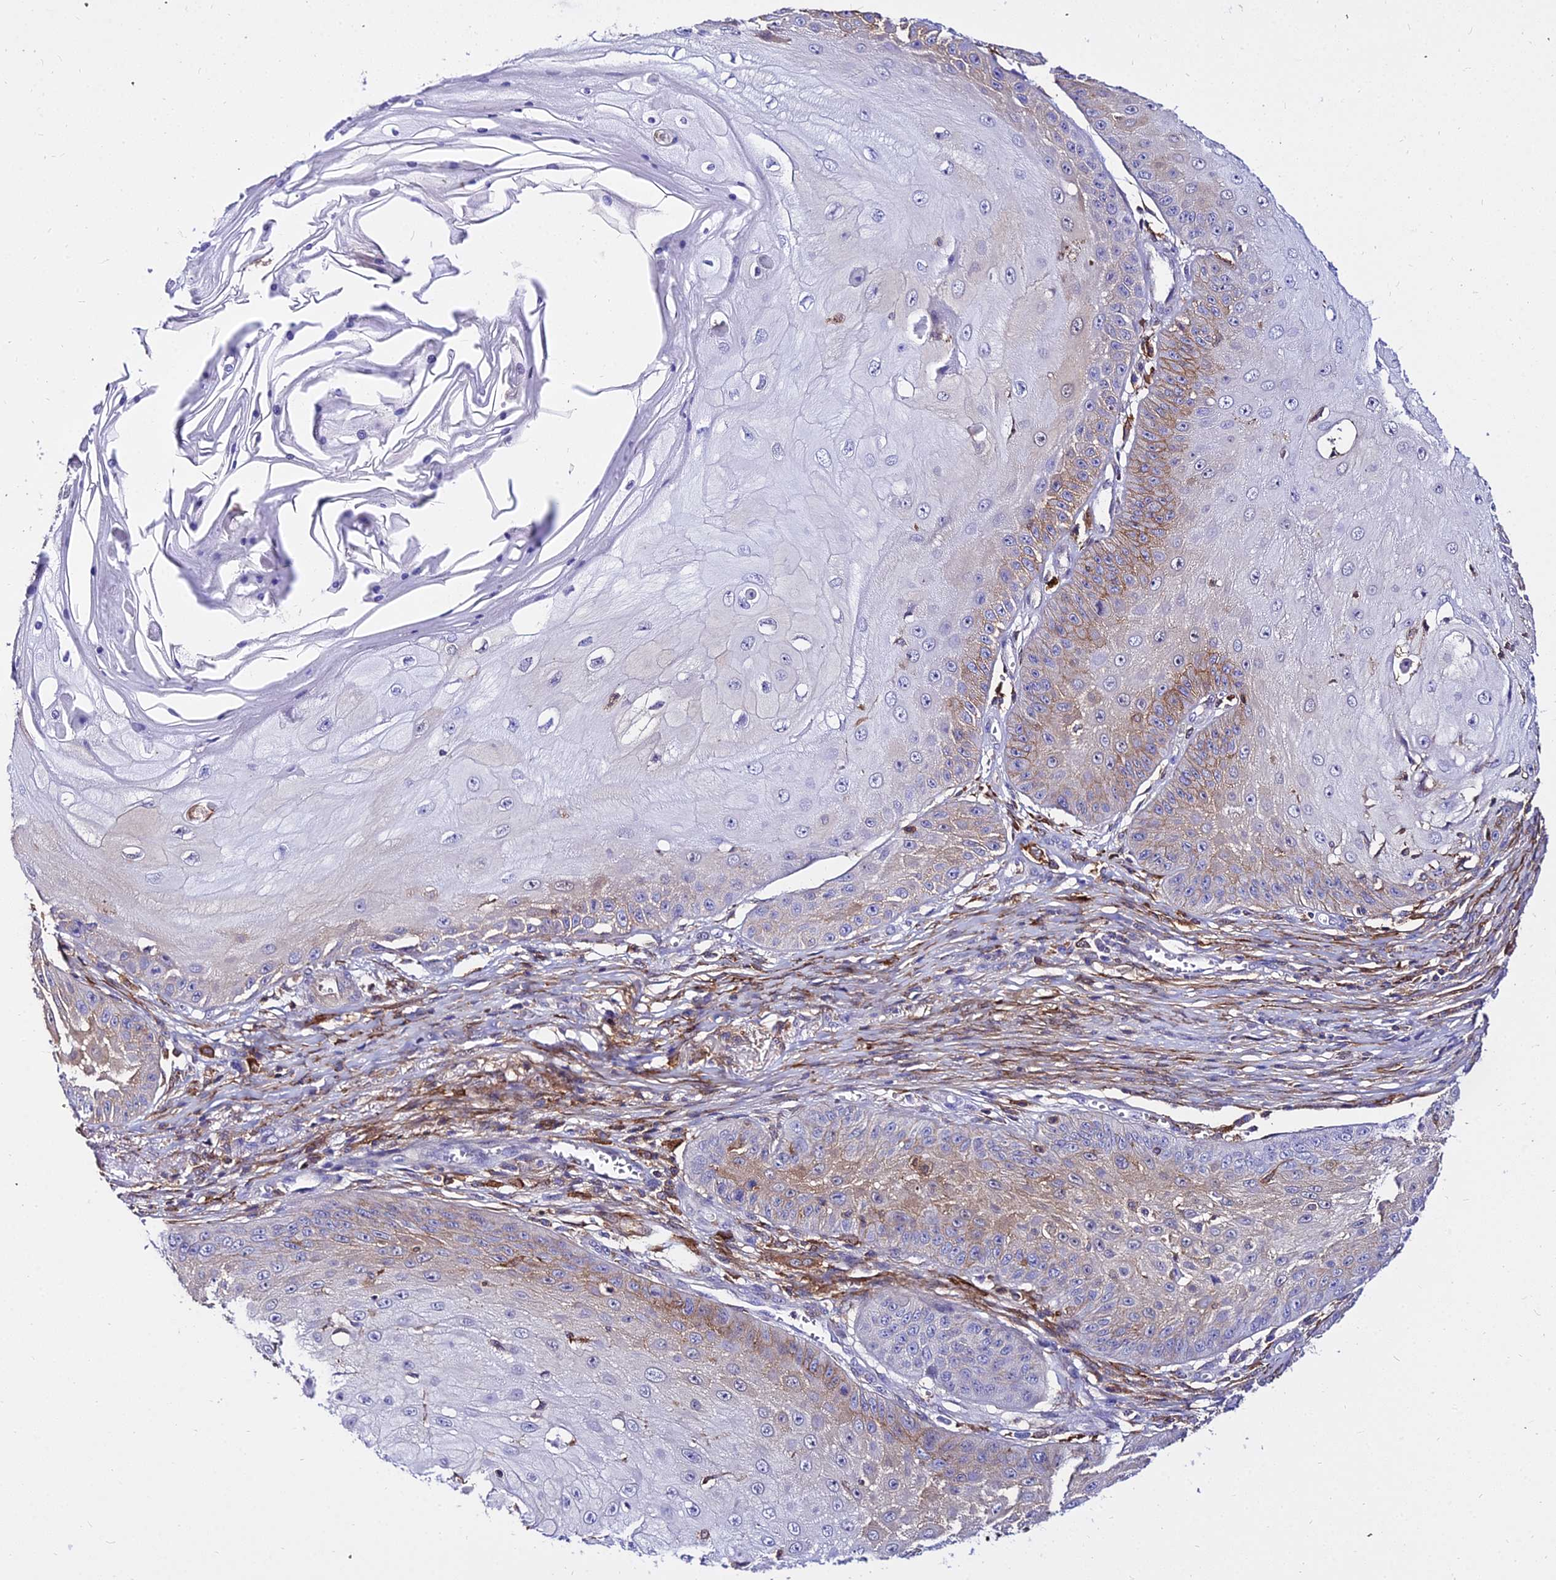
{"staining": {"intensity": "moderate", "quantity": "<25%", "location": "cytoplasmic/membranous"}, "tissue": "skin cancer", "cell_type": "Tumor cells", "image_type": "cancer", "snomed": [{"axis": "morphology", "description": "Squamous cell carcinoma, NOS"}, {"axis": "topography", "description": "Skin"}], "caption": "A brown stain labels moderate cytoplasmic/membranous expression of a protein in skin squamous cell carcinoma tumor cells.", "gene": "CSRP1", "patient": {"sex": "male", "age": 70}}